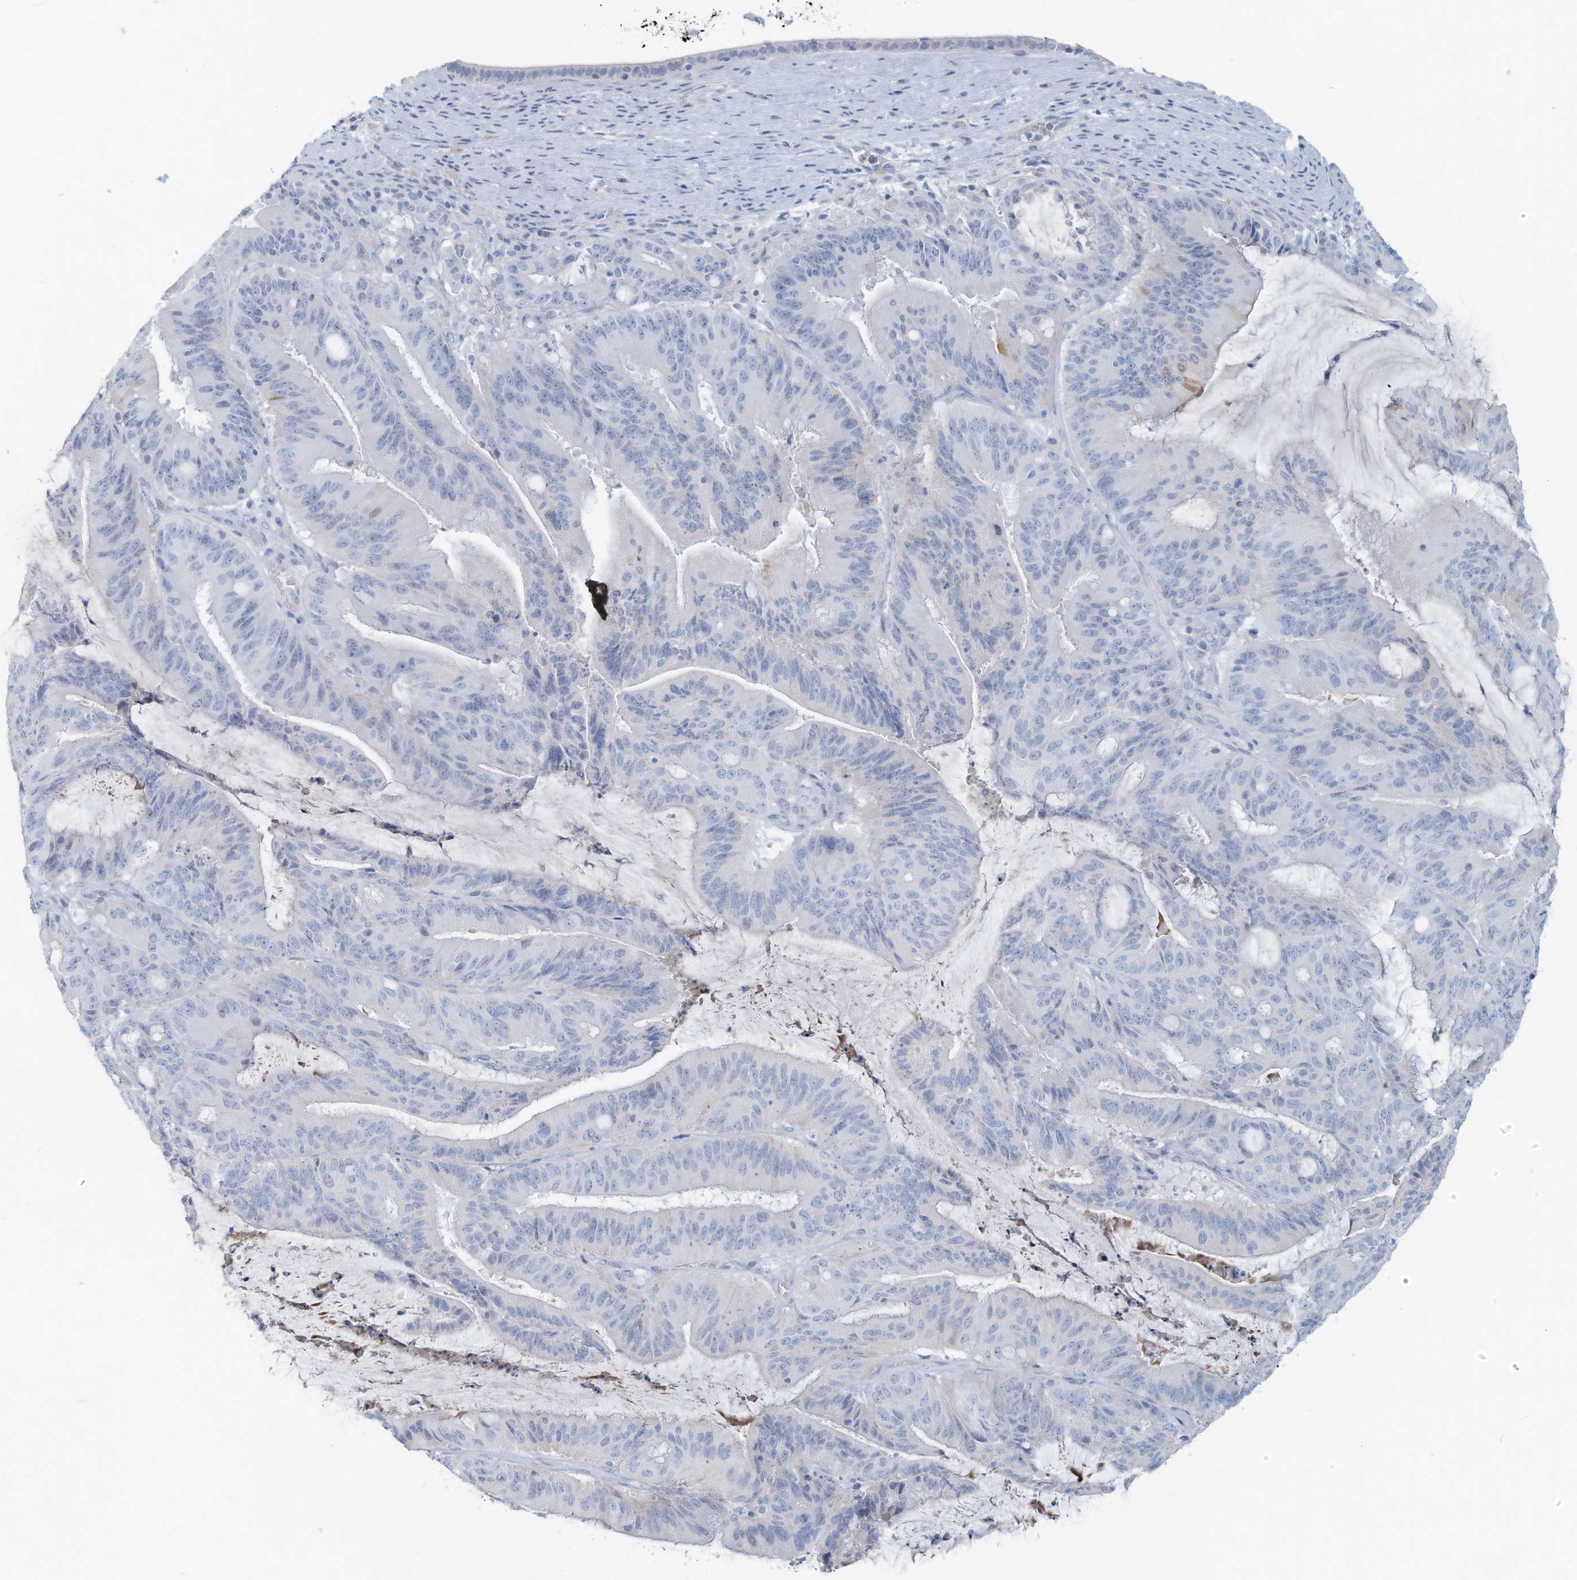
{"staining": {"intensity": "negative", "quantity": "none", "location": "none"}, "tissue": "liver cancer", "cell_type": "Tumor cells", "image_type": "cancer", "snomed": [{"axis": "morphology", "description": "Normal tissue, NOS"}, {"axis": "morphology", "description": "Cholangiocarcinoma"}, {"axis": "topography", "description": "Liver"}, {"axis": "topography", "description": "Peripheral nerve tissue"}], "caption": "An IHC histopathology image of liver cancer (cholangiocarcinoma) is shown. There is no staining in tumor cells of liver cancer (cholangiocarcinoma).", "gene": "ERI2", "patient": {"sex": "female", "age": 73}}